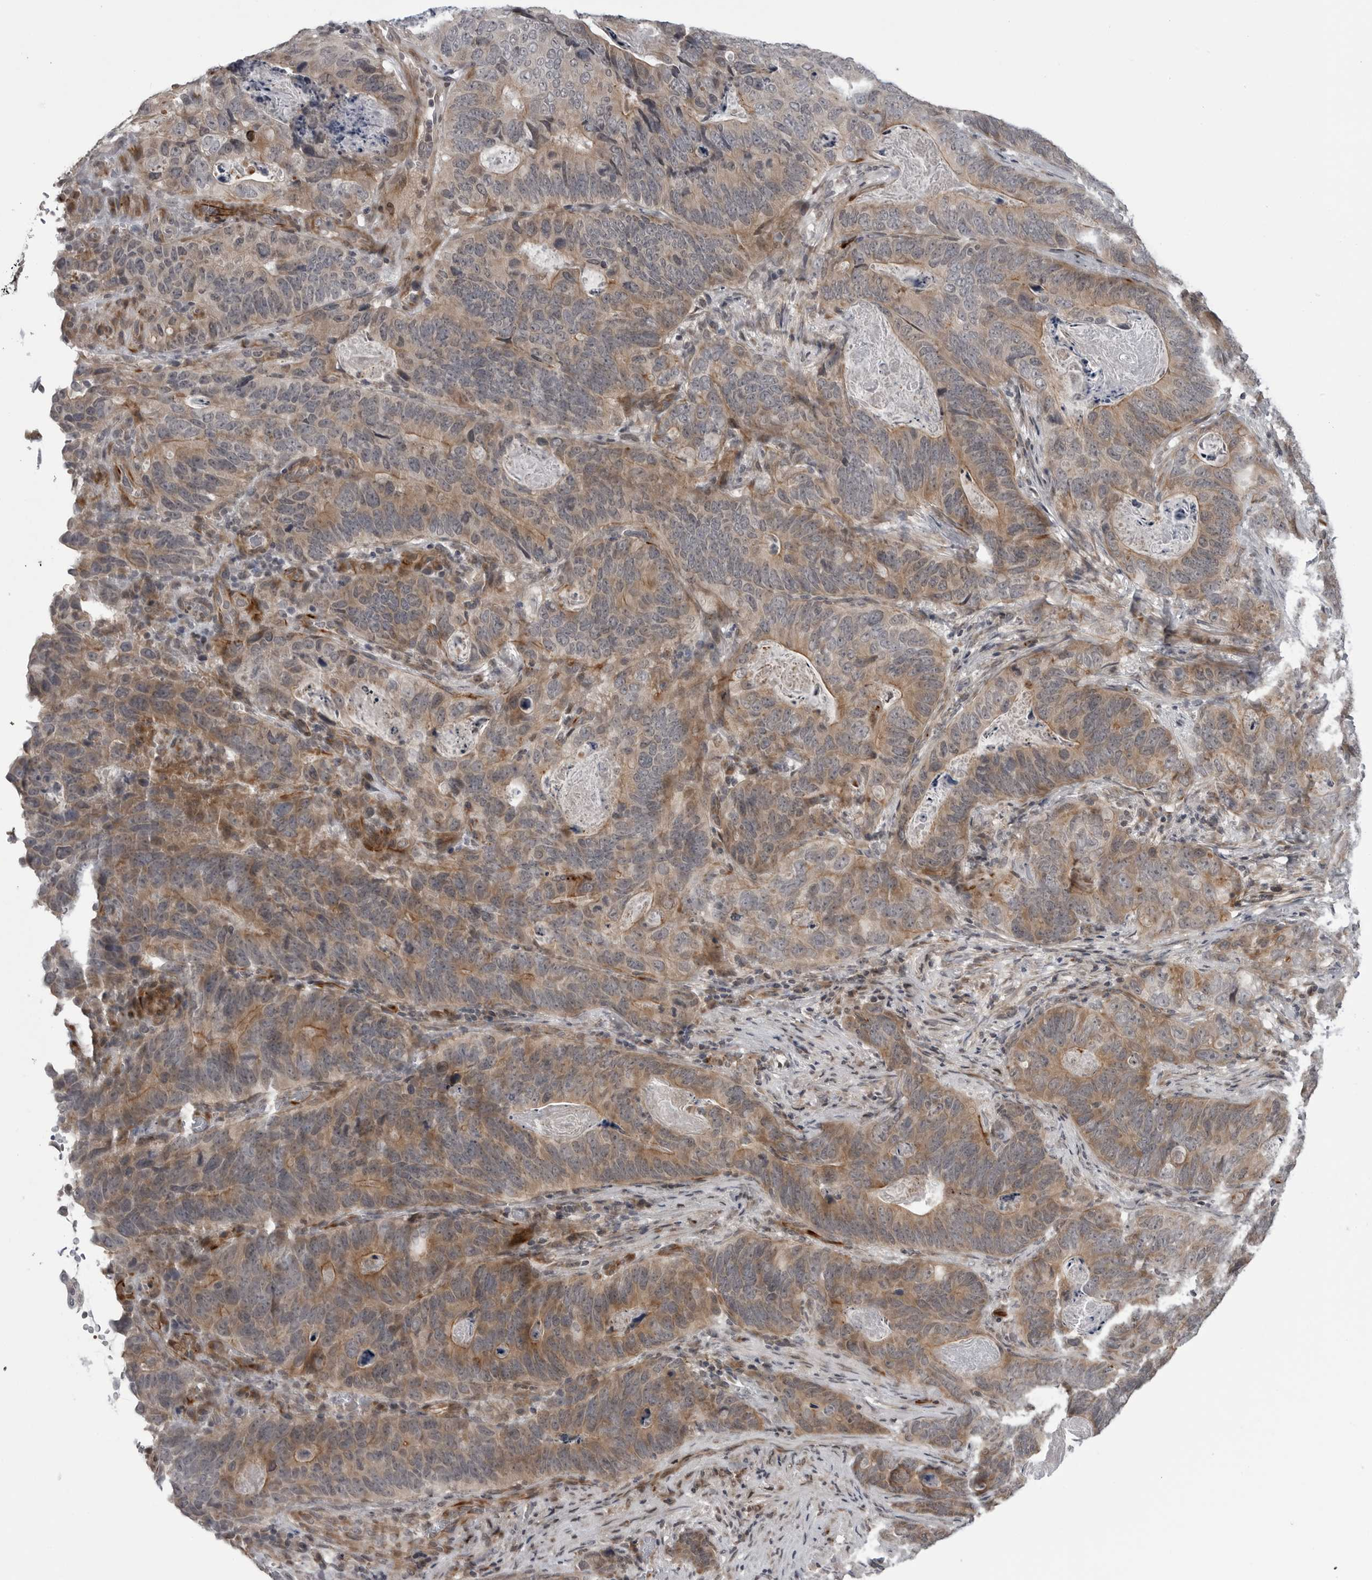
{"staining": {"intensity": "moderate", "quantity": "25%-75%", "location": "cytoplasmic/membranous"}, "tissue": "stomach cancer", "cell_type": "Tumor cells", "image_type": "cancer", "snomed": [{"axis": "morphology", "description": "Normal tissue, NOS"}, {"axis": "morphology", "description": "Adenocarcinoma, NOS"}, {"axis": "topography", "description": "Stomach"}], "caption": "Brown immunohistochemical staining in stomach adenocarcinoma shows moderate cytoplasmic/membranous expression in about 25%-75% of tumor cells. (IHC, brightfield microscopy, high magnification).", "gene": "FAAP100", "patient": {"sex": "female", "age": 89}}